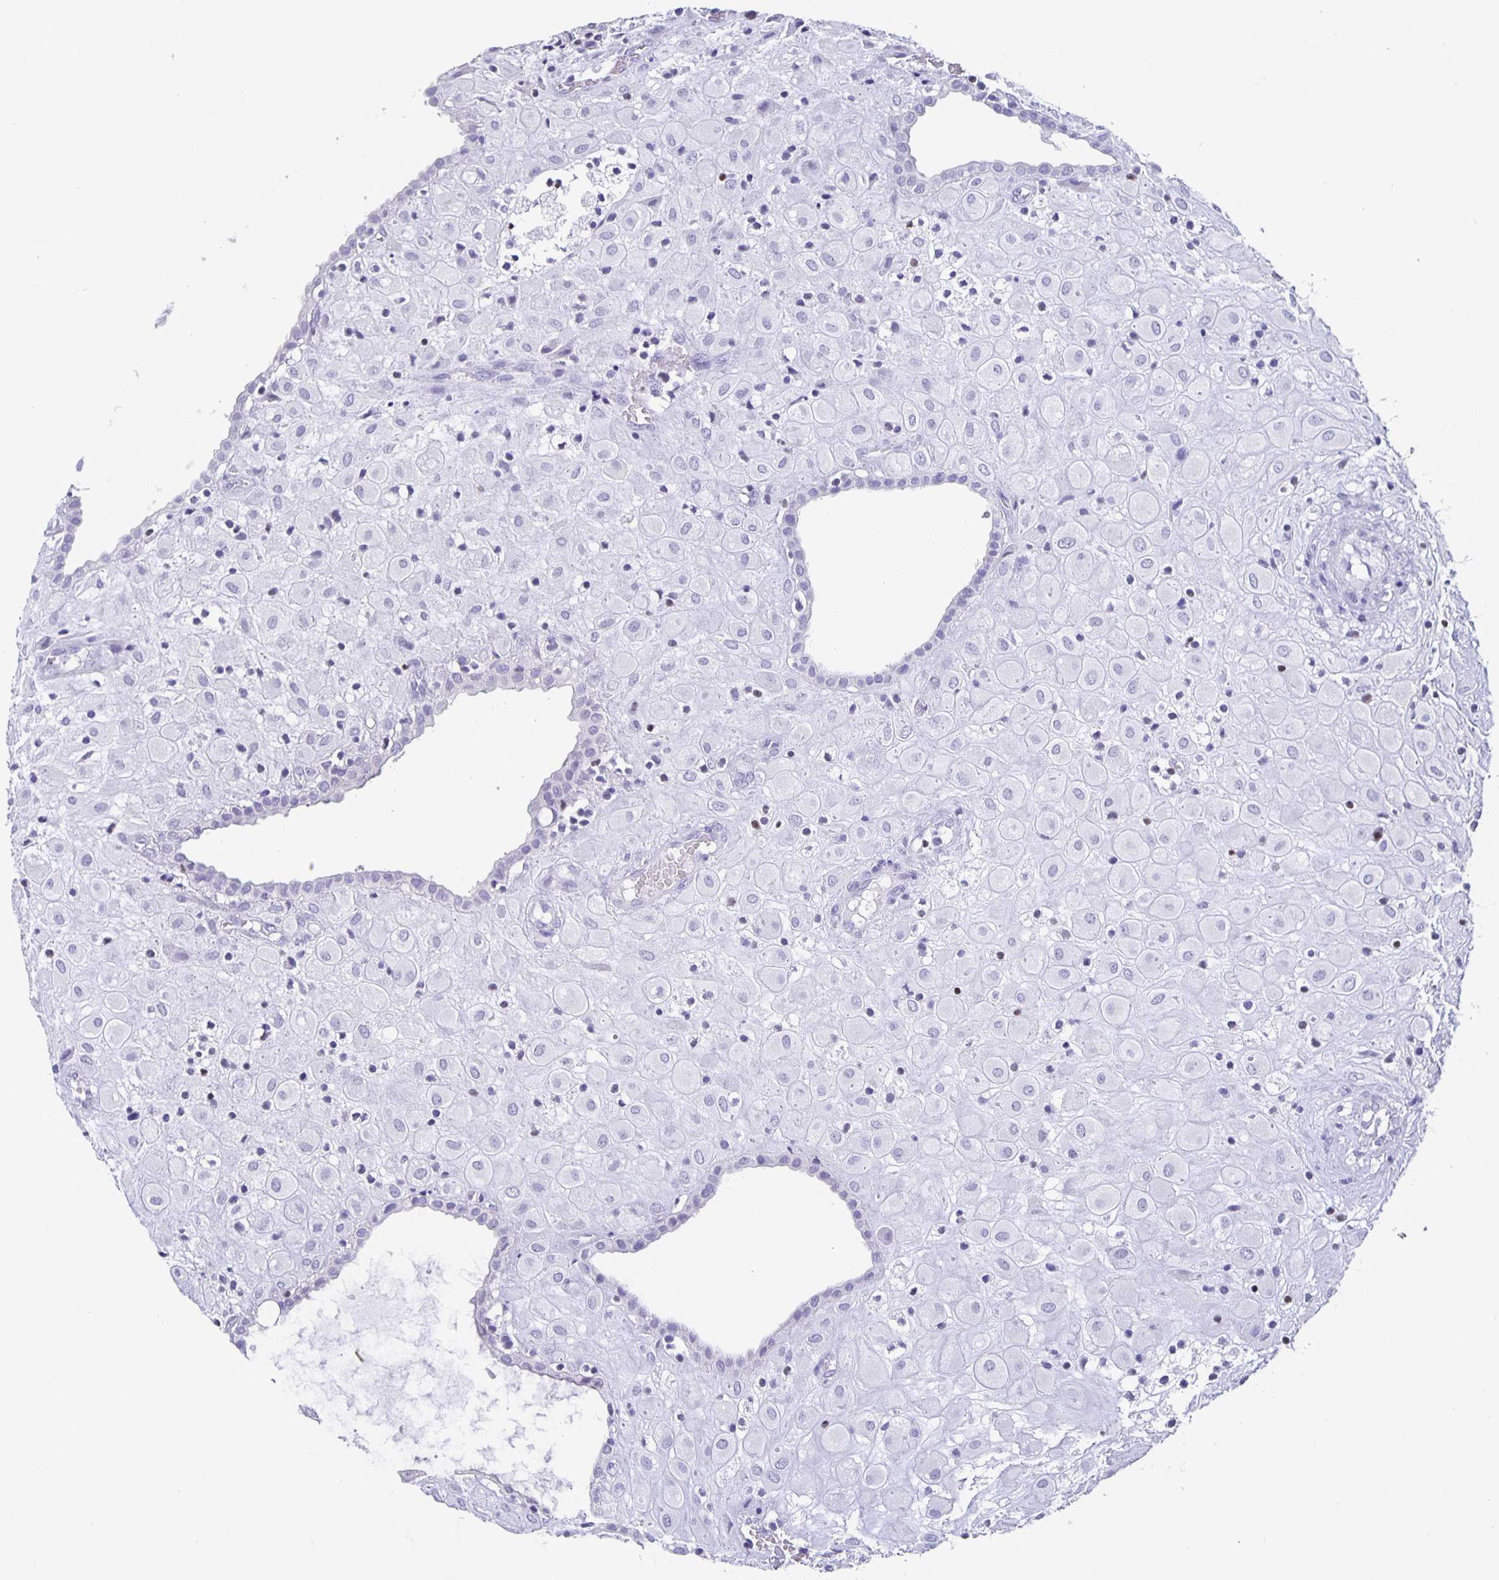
{"staining": {"intensity": "negative", "quantity": "none", "location": "none"}, "tissue": "placenta", "cell_type": "Decidual cells", "image_type": "normal", "snomed": [{"axis": "morphology", "description": "Normal tissue, NOS"}, {"axis": "topography", "description": "Placenta"}], "caption": "Micrograph shows no significant protein positivity in decidual cells of benign placenta.", "gene": "SATB2", "patient": {"sex": "female", "age": 24}}